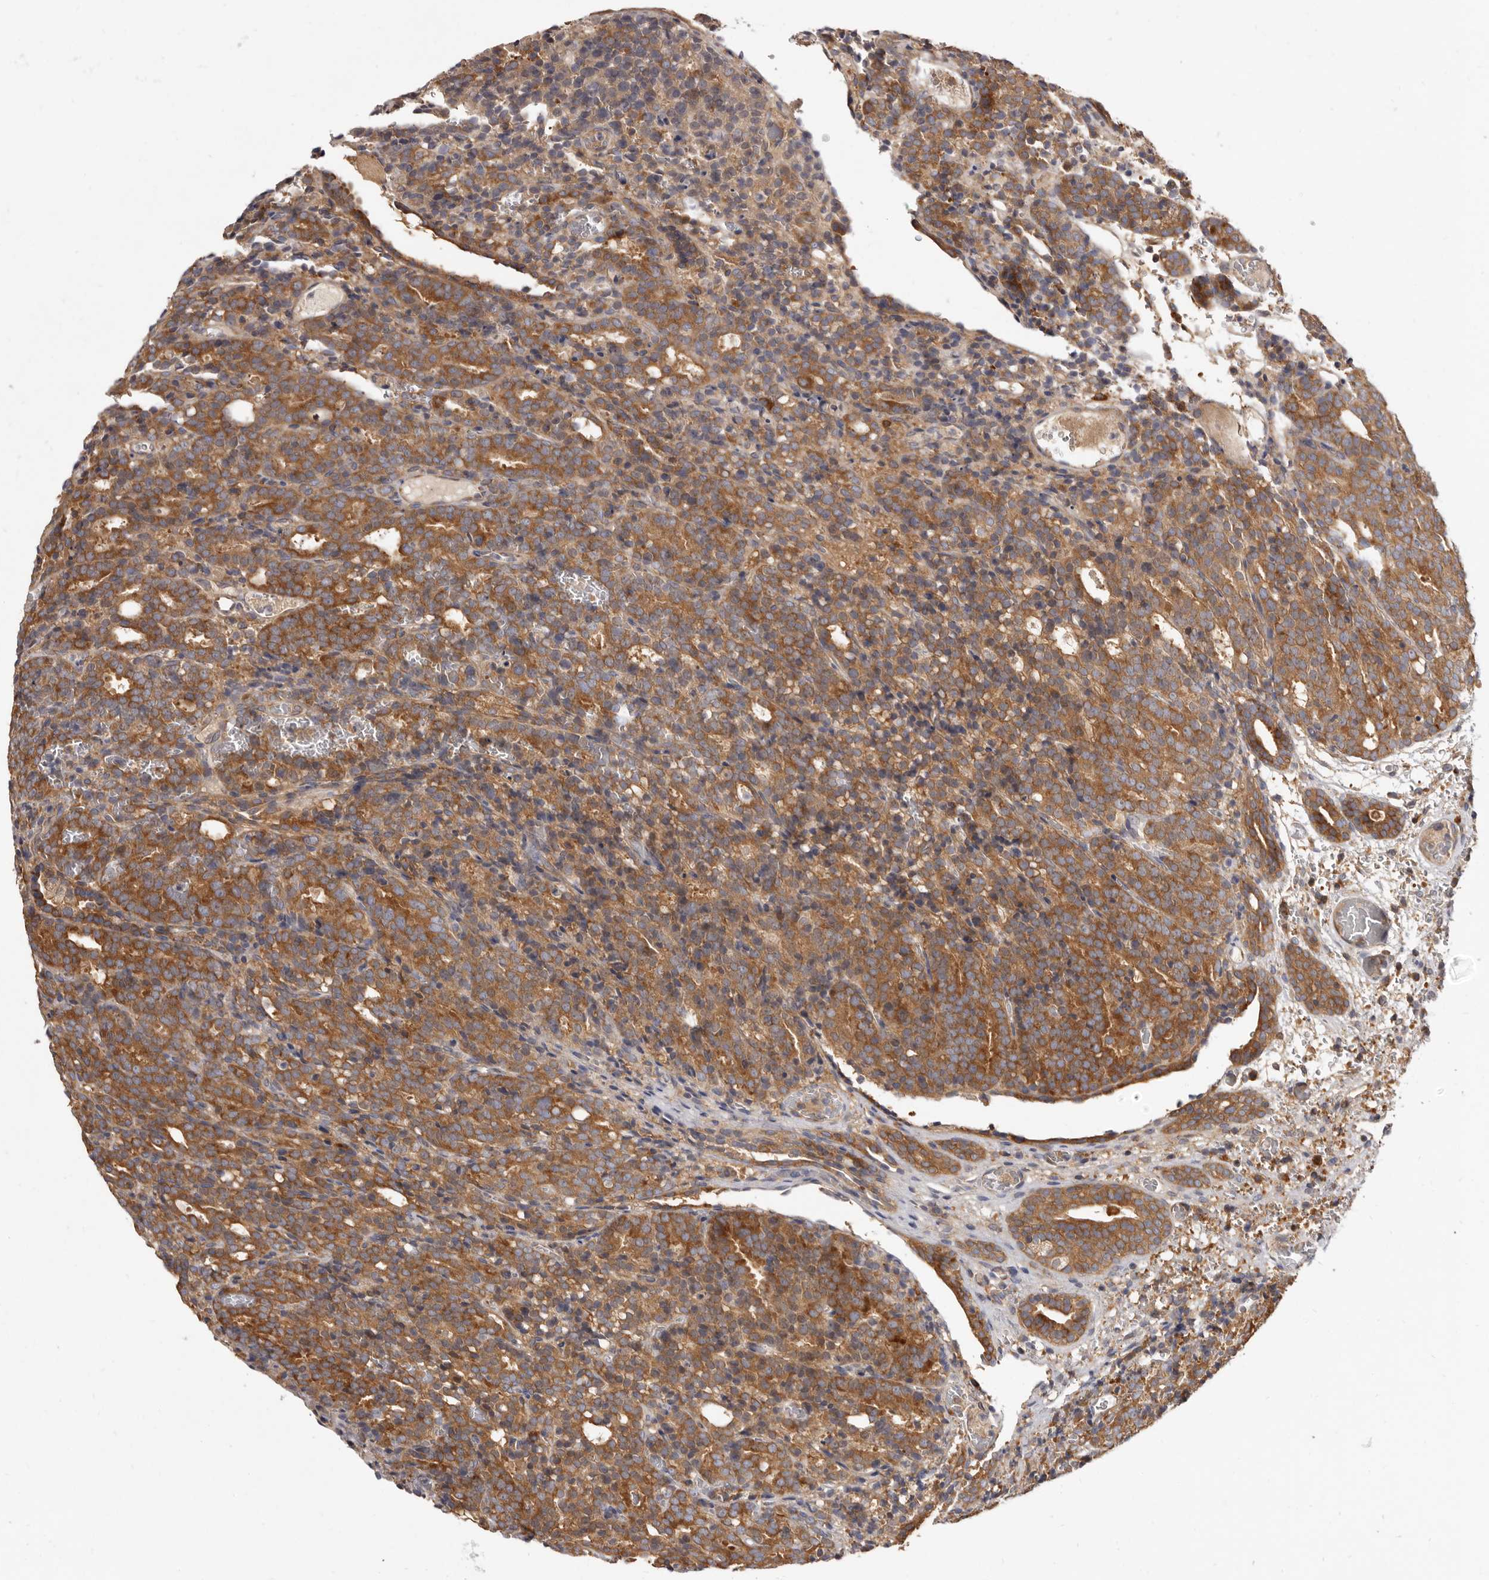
{"staining": {"intensity": "moderate", "quantity": ">75%", "location": "cytoplasmic/membranous"}, "tissue": "prostate cancer", "cell_type": "Tumor cells", "image_type": "cancer", "snomed": [{"axis": "morphology", "description": "Adenocarcinoma, High grade"}, {"axis": "topography", "description": "Prostate"}], "caption": "Immunohistochemistry of human prostate adenocarcinoma (high-grade) exhibits medium levels of moderate cytoplasmic/membranous staining in about >75% of tumor cells. Using DAB (3,3'-diaminobenzidine) (brown) and hematoxylin (blue) stains, captured at high magnification using brightfield microscopy.", "gene": "ADAMTS20", "patient": {"sex": "male", "age": 62}}